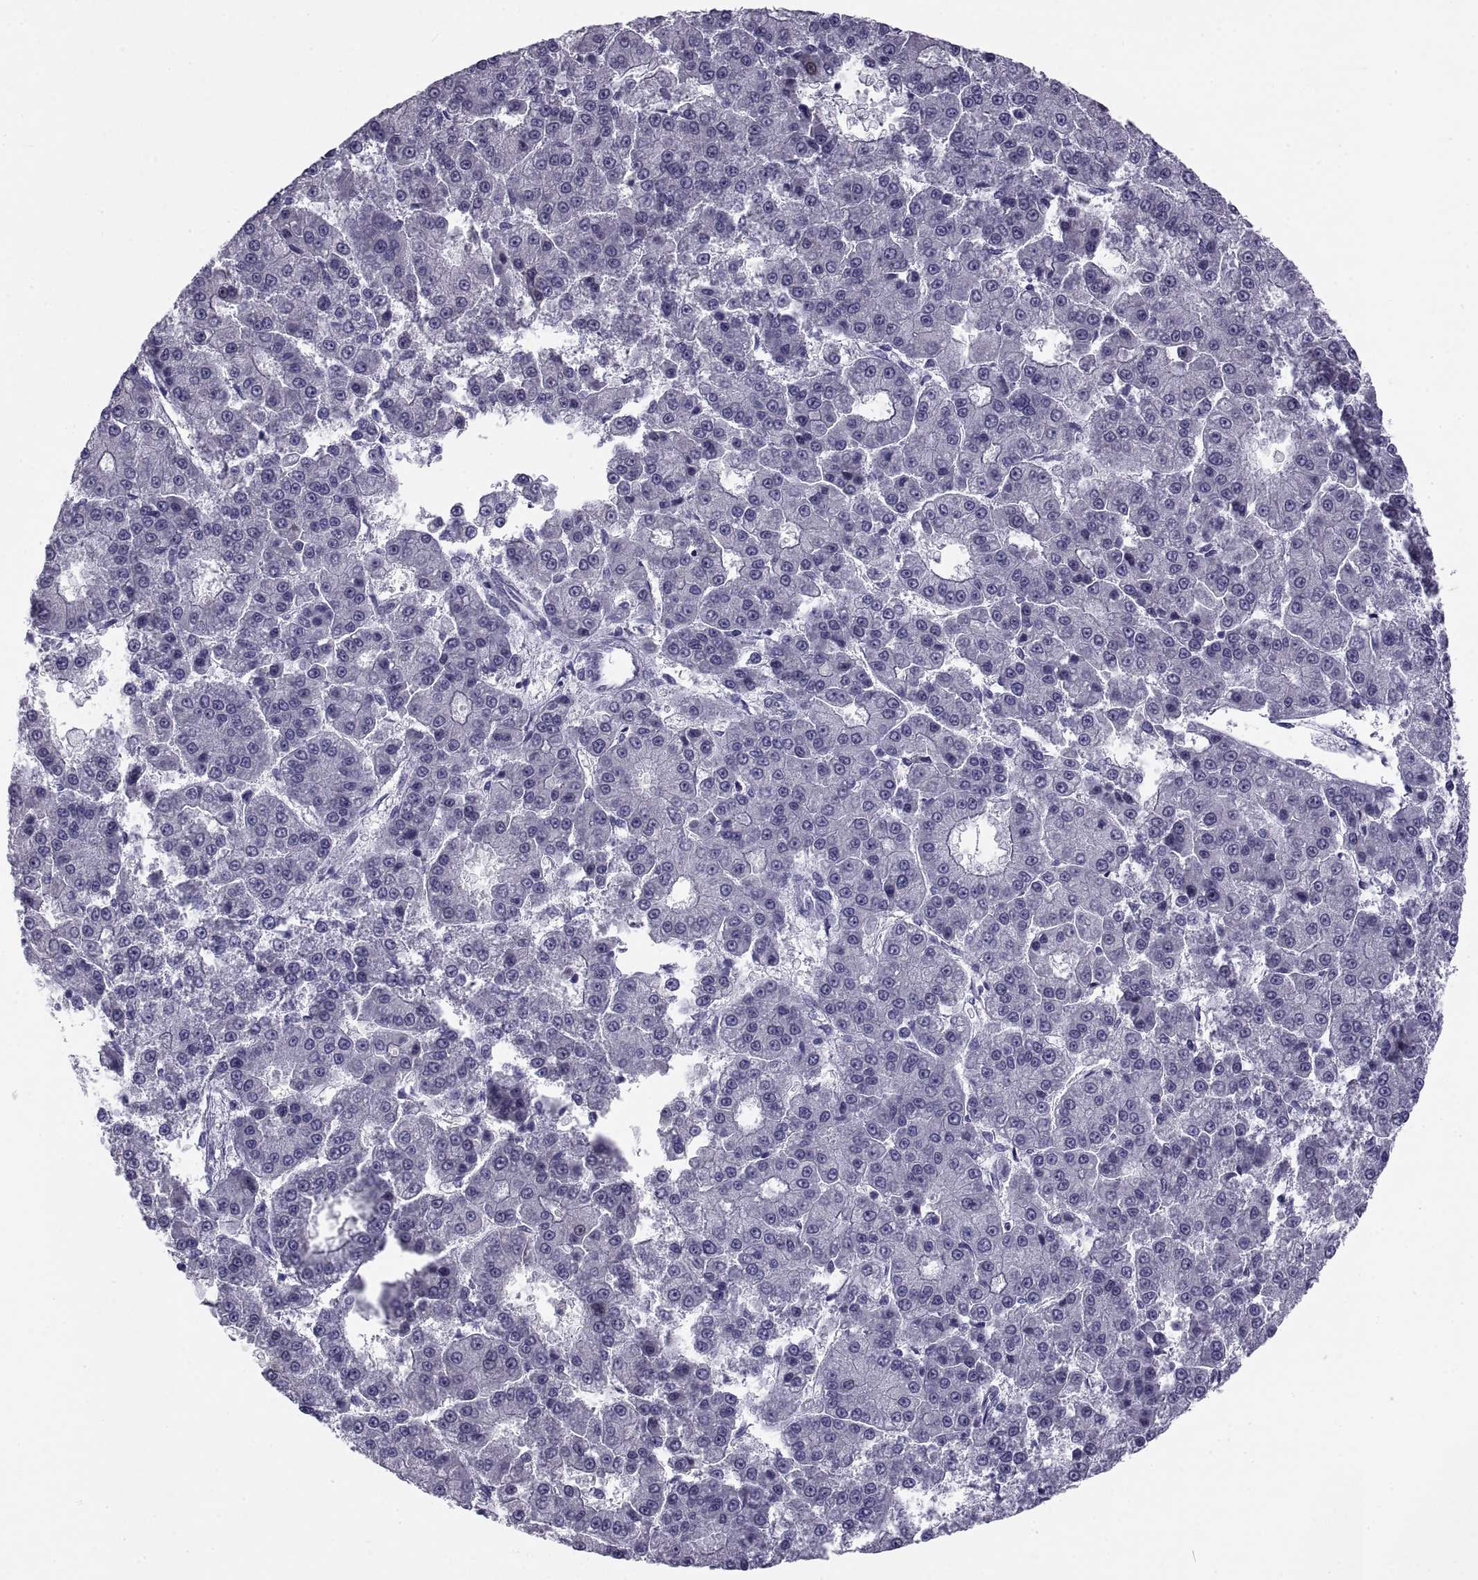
{"staining": {"intensity": "negative", "quantity": "none", "location": "none"}, "tissue": "liver cancer", "cell_type": "Tumor cells", "image_type": "cancer", "snomed": [{"axis": "morphology", "description": "Carcinoma, Hepatocellular, NOS"}, {"axis": "topography", "description": "Liver"}], "caption": "Human liver hepatocellular carcinoma stained for a protein using immunohistochemistry shows no expression in tumor cells.", "gene": "NPTX2", "patient": {"sex": "male", "age": 70}}